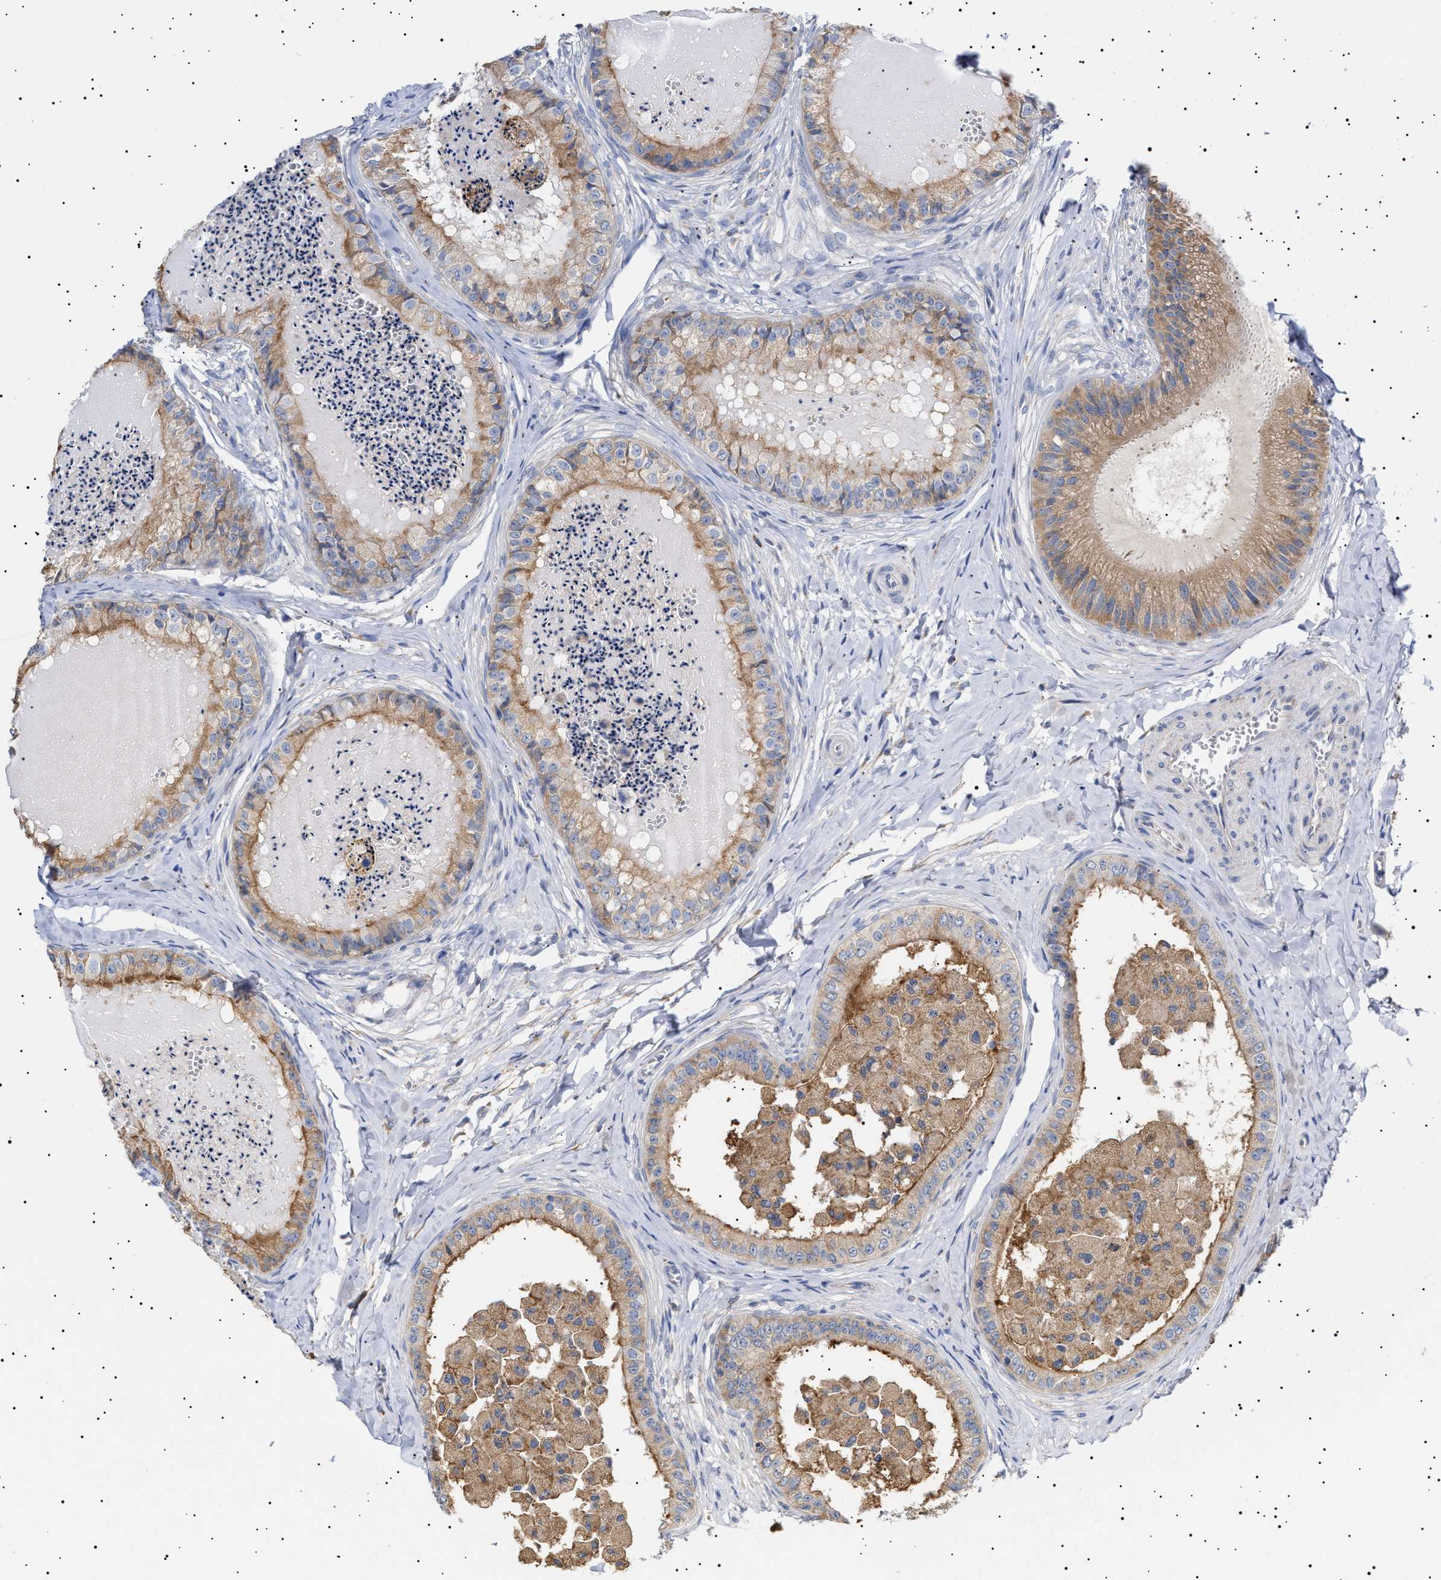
{"staining": {"intensity": "moderate", "quantity": ">75%", "location": "cytoplasmic/membranous"}, "tissue": "epididymis", "cell_type": "Glandular cells", "image_type": "normal", "snomed": [{"axis": "morphology", "description": "Normal tissue, NOS"}, {"axis": "topography", "description": "Epididymis"}], "caption": "There is medium levels of moderate cytoplasmic/membranous expression in glandular cells of normal epididymis, as demonstrated by immunohistochemical staining (brown color).", "gene": "ERCC6L2", "patient": {"sex": "male", "age": 31}}